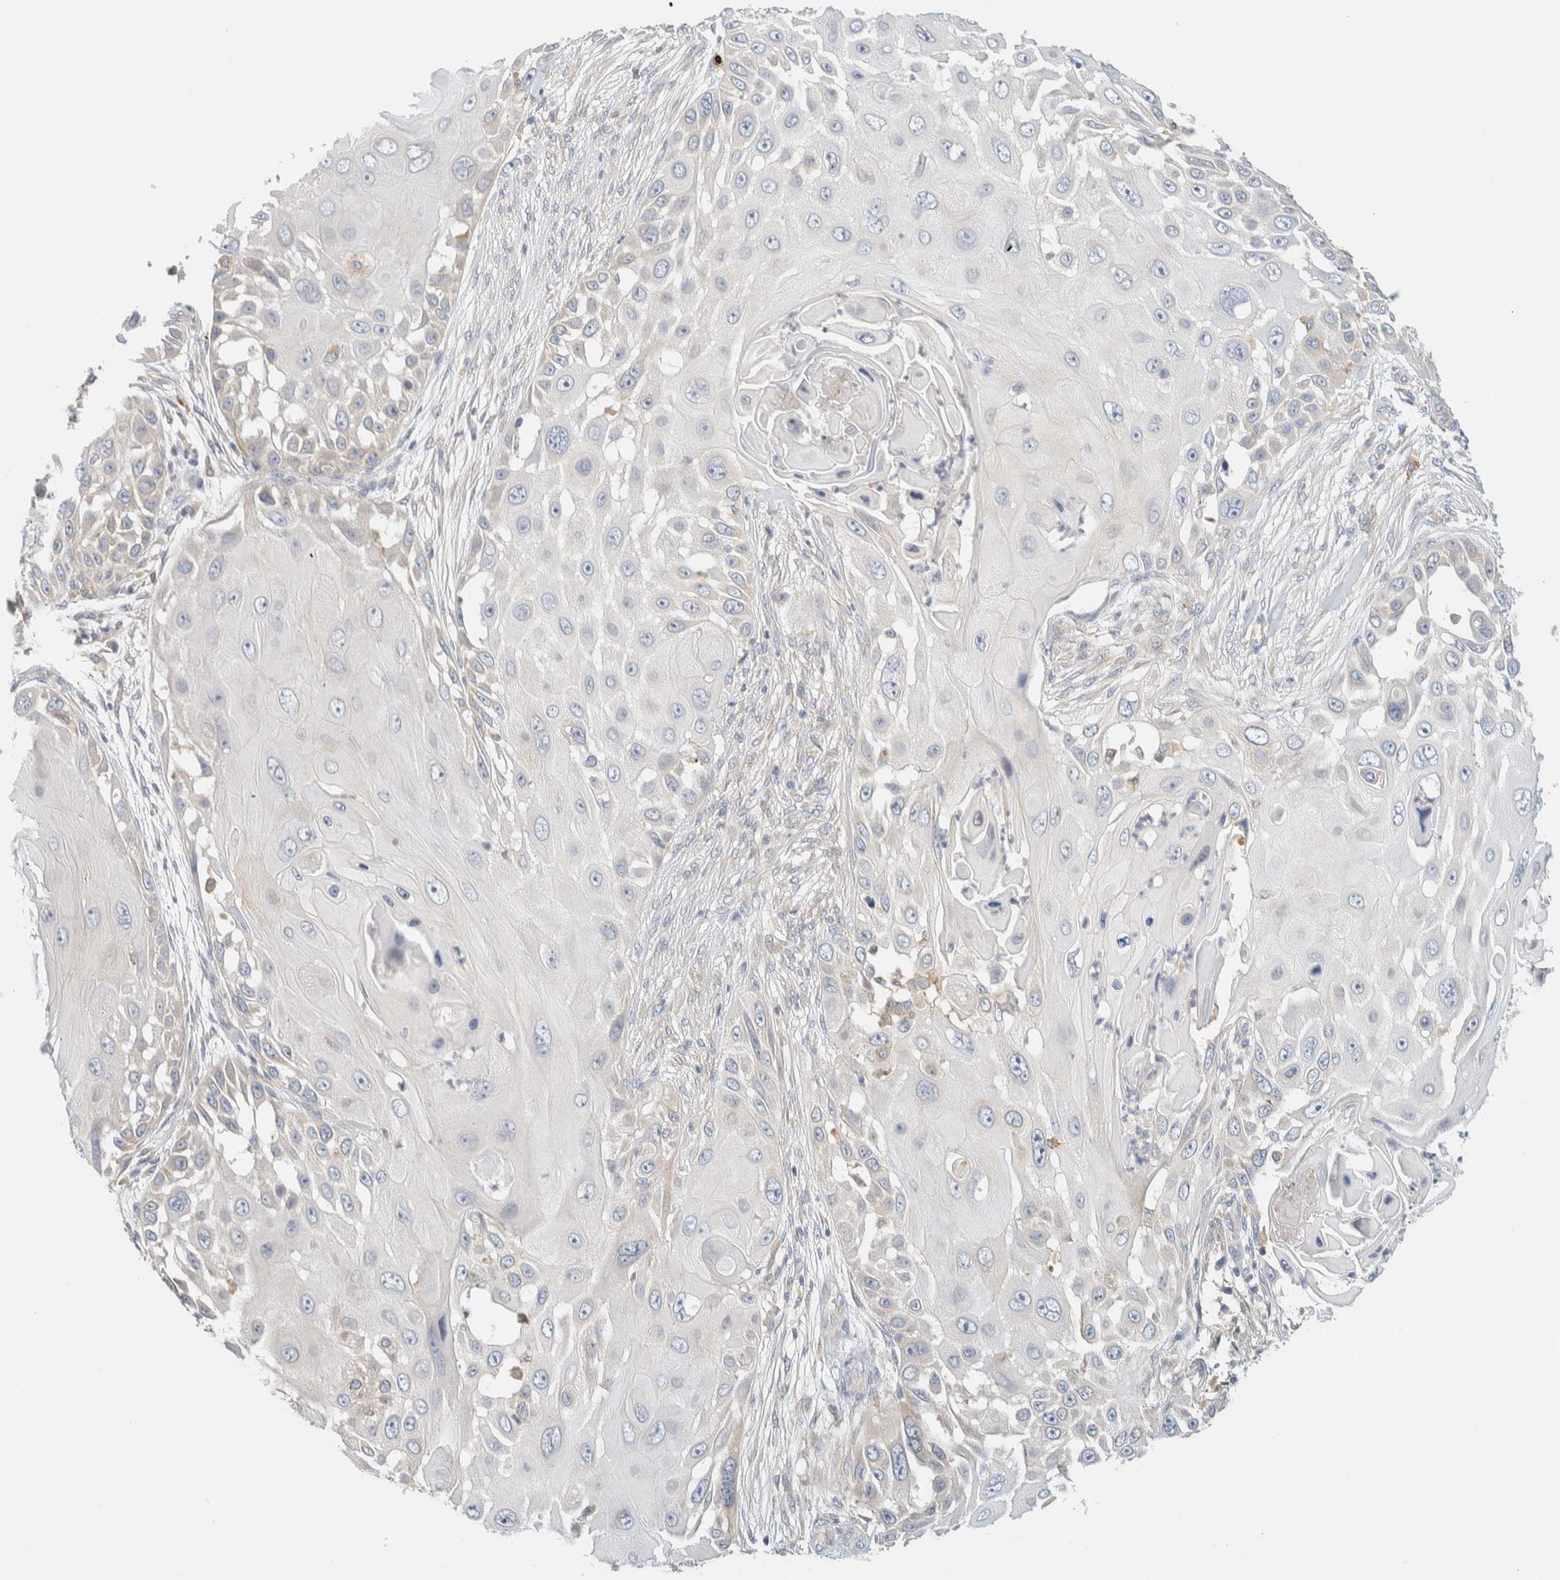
{"staining": {"intensity": "negative", "quantity": "none", "location": "none"}, "tissue": "skin cancer", "cell_type": "Tumor cells", "image_type": "cancer", "snomed": [{"axis": "morphology", "description": "Squamous cell carcinoma, NOS"}, {"axis": "topography", "description": "Skin"}], "caption": "High power microscopy histopathology image of an IHC photomicrograph of skin cancer (squamous cell carcinoma), revealing no significant staining in tumor cells.", "gene": "NT5C", "patient": {"sex": "female", "age": 44}}